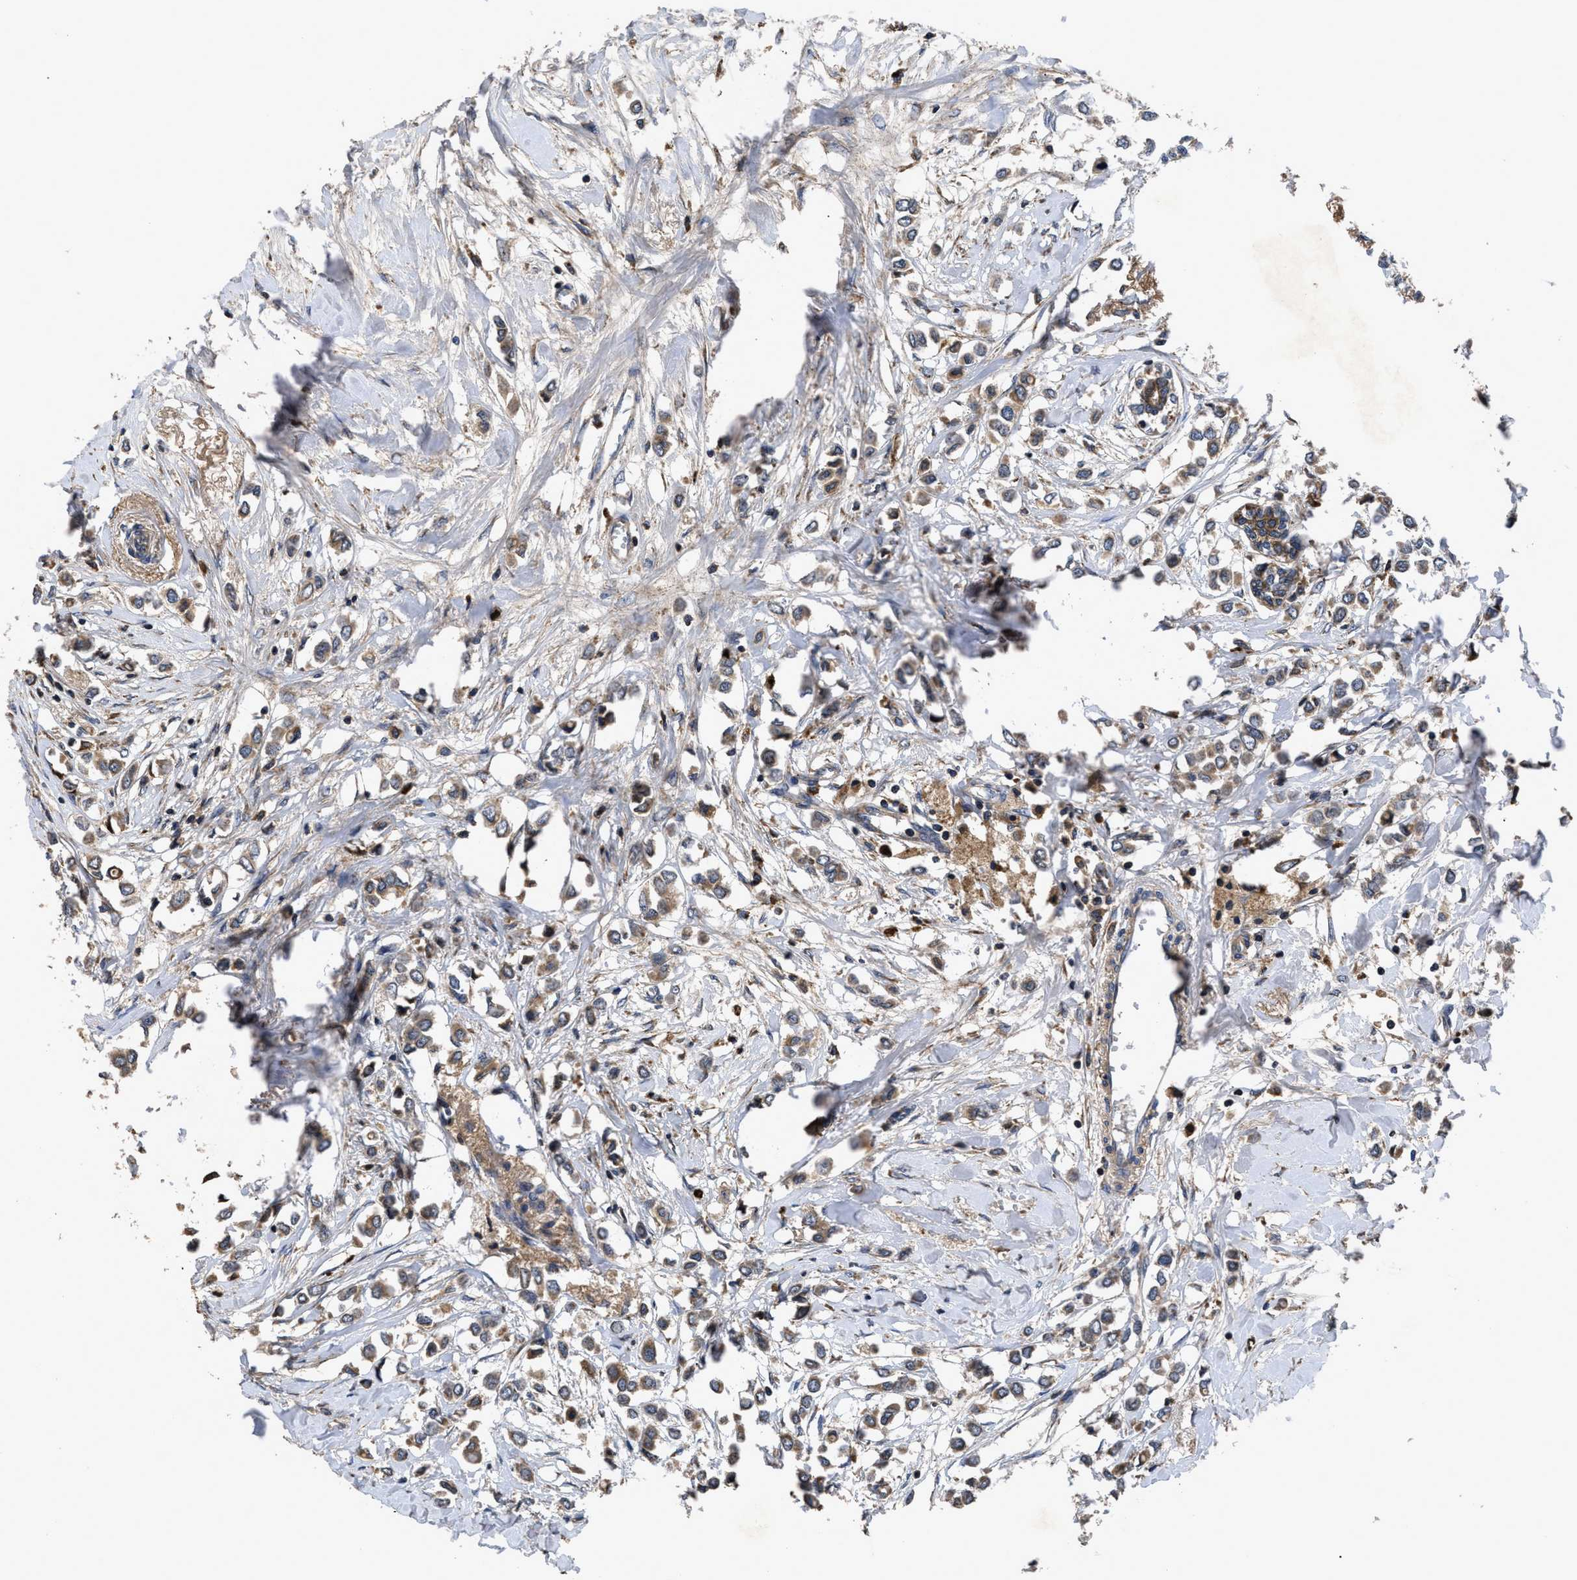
{"staining": {"intensity": "moderate", "quantity": ">75%", "location": "cytoplasmic/membranous"}, "tissue": "breast cancer", "cell_type": "Tumor cells", "image_type": "cancer", "snomed": [{"axis": "morphology", "description": "Lobular carcinoma"}, {"axis": "topography", "description": "Breast"}], "caption": "Protein analysis of breast cancer (lobular carcinoma) tissue shows moderate cytoplasmic/membranous staining in about >75% of tumor cells.", "gene": "LRRC3", "patient": {"sex": "female", "age": 51}}